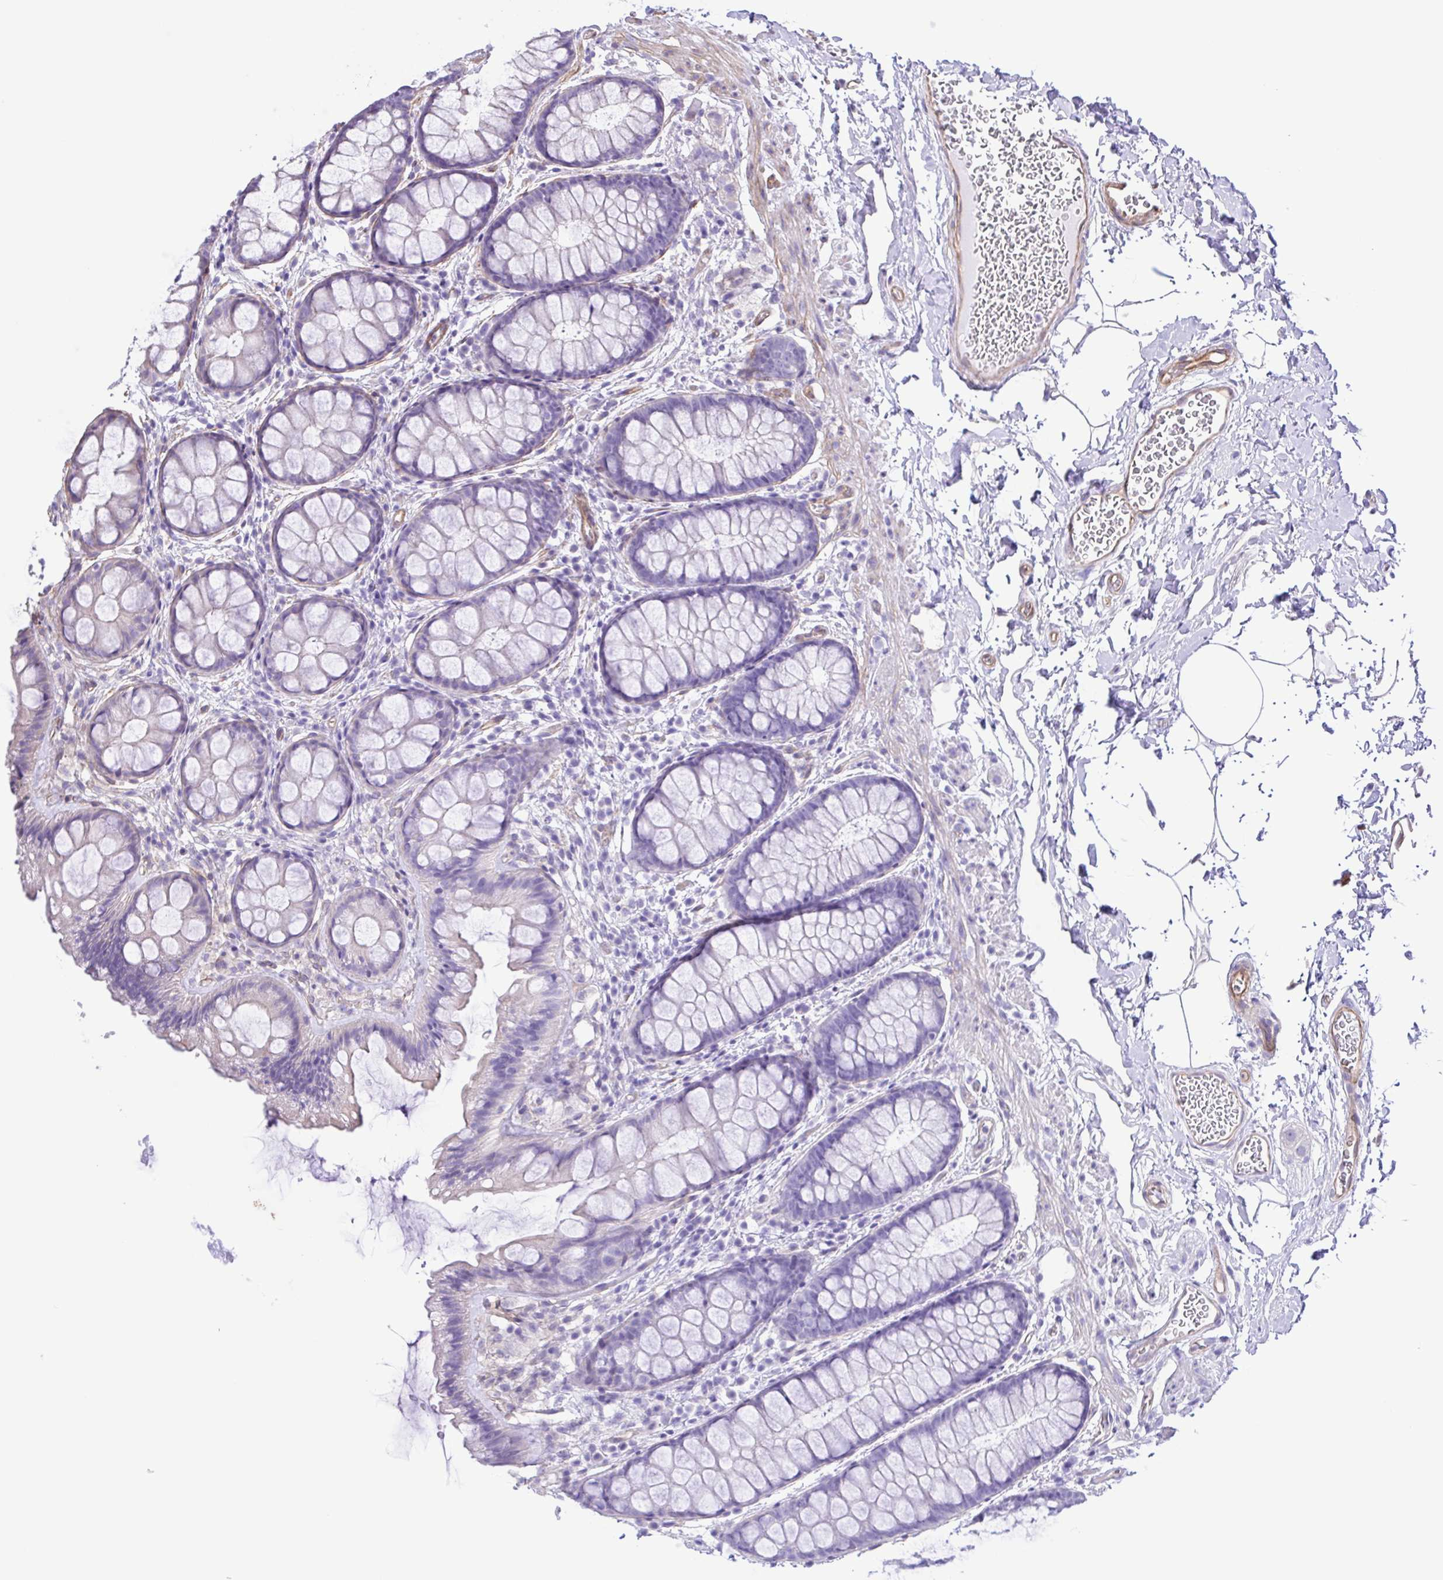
{"staining": {"intensity": "weak", "quantity": "<25%", "location": "cytoplasmic/membranous"}, "tissue": "rectum", "cell_type": "Glandular cells", "image_type": "normal", "snomed": [{"axis": "morphology", "description": "Normal tissue, NOS"}, {"axis": "topography", "description": "Rectum"}], "caption": "Glandular cells are negative for protein expression in normal human rectum. (Immunohistochemistry, brightfield microscopy, high magnification).", "gene": "FLT1", "patient": {"sex": "female", "age": 62}}